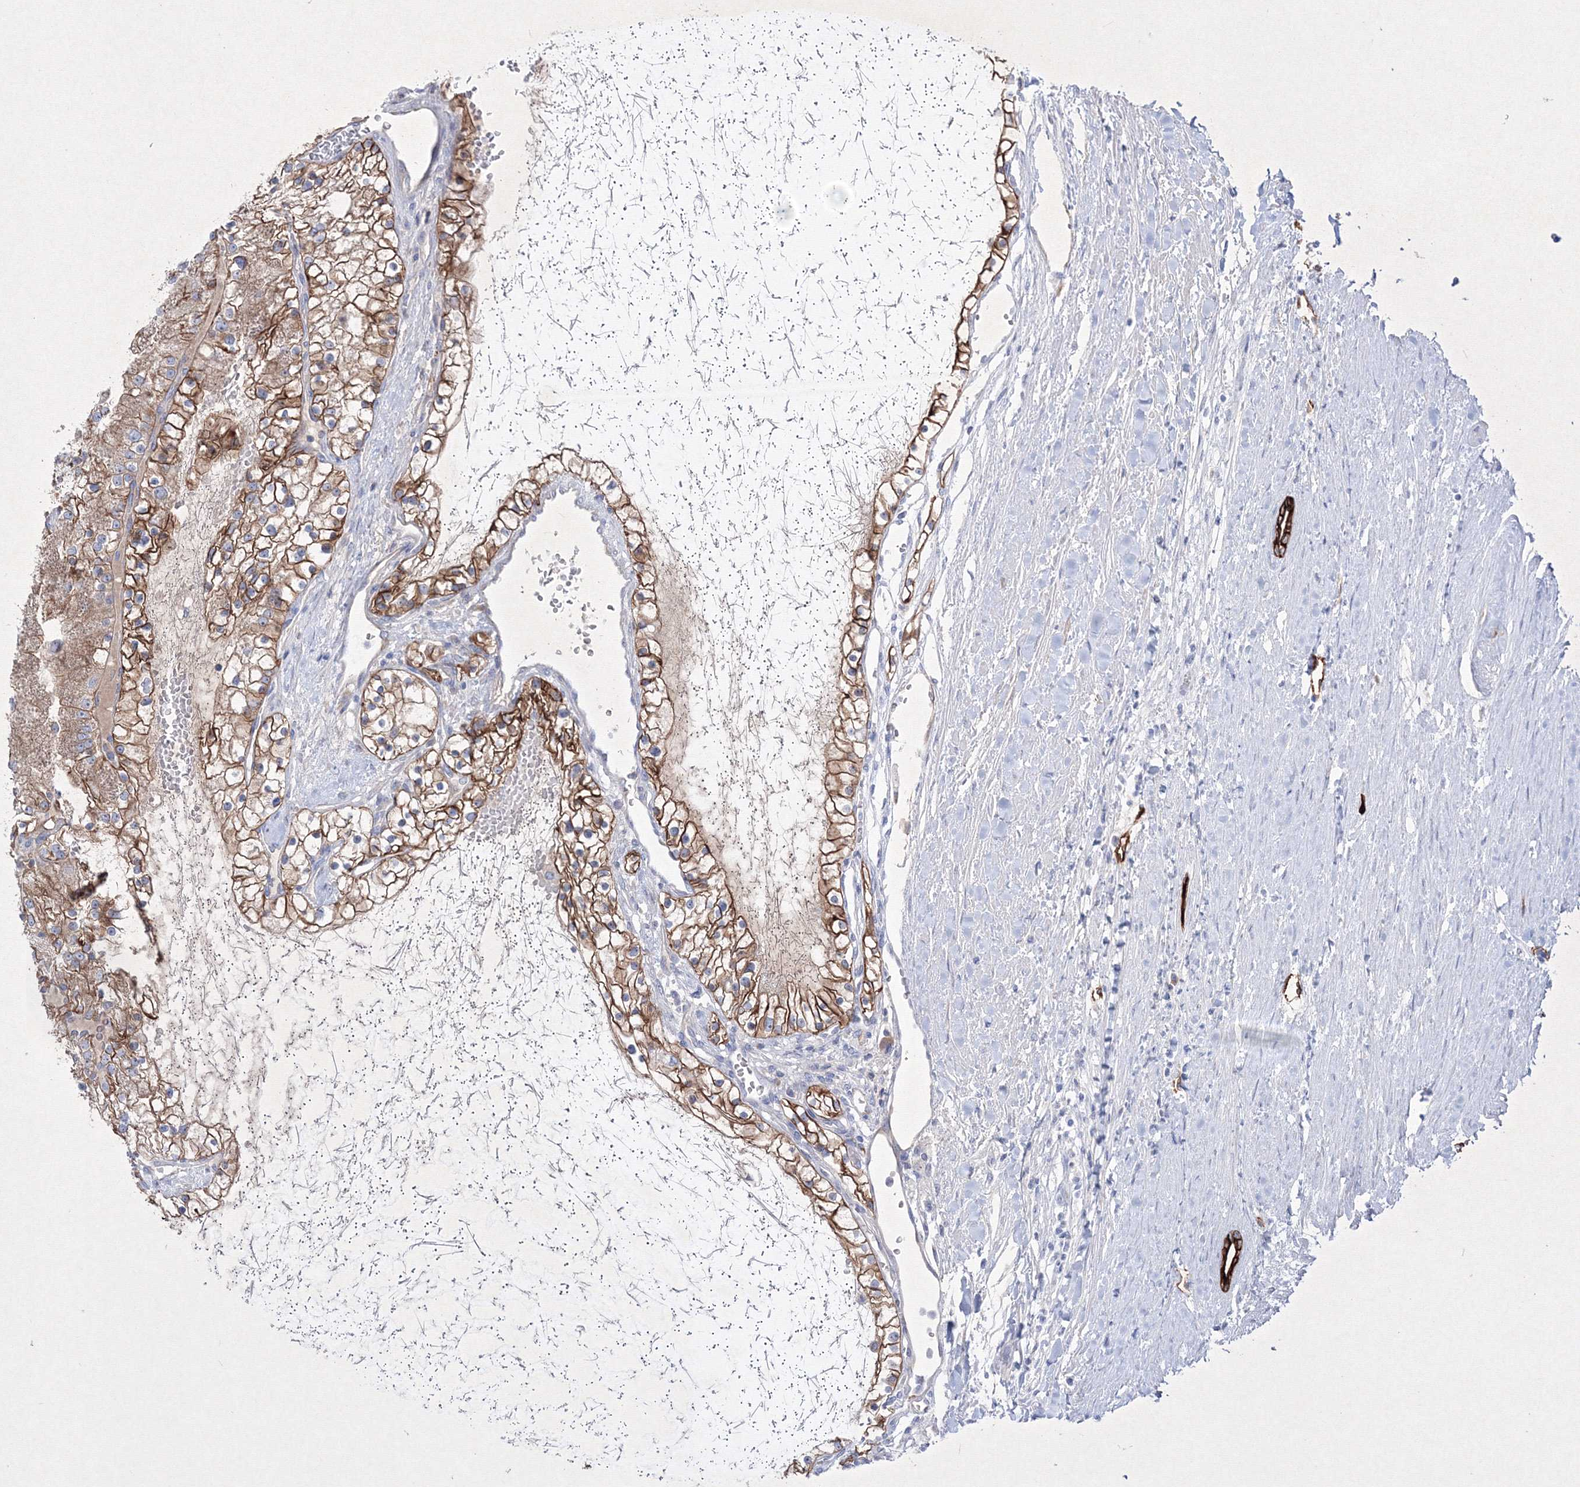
{"staining": {"intensity": "moderate", "quantity": ">75%", "location": "cytoplasmic/membranous"}, "tissue": "renal cancer", "cell_type": "Tumor cells", "image_type": "cancer", "snomed": [{"axis": "morphology", "description": "Normal tissue, NOS"}, {"axis": "morphology", "description": "Adenocarcinoma, NOS"}, {"axis": "topography", "description": "Kidney"}], "caption": "Brown immunohistochemical staining in human renal adenocarcinoma exhibits moderate cytoplasmic/membranous expression in about >75% of tumor cells. (brown staining indicates protein expression, while blue staining denotes nuclei).", "gene": "TMEM139", "patient": {"sex": "male", "age": 68}}